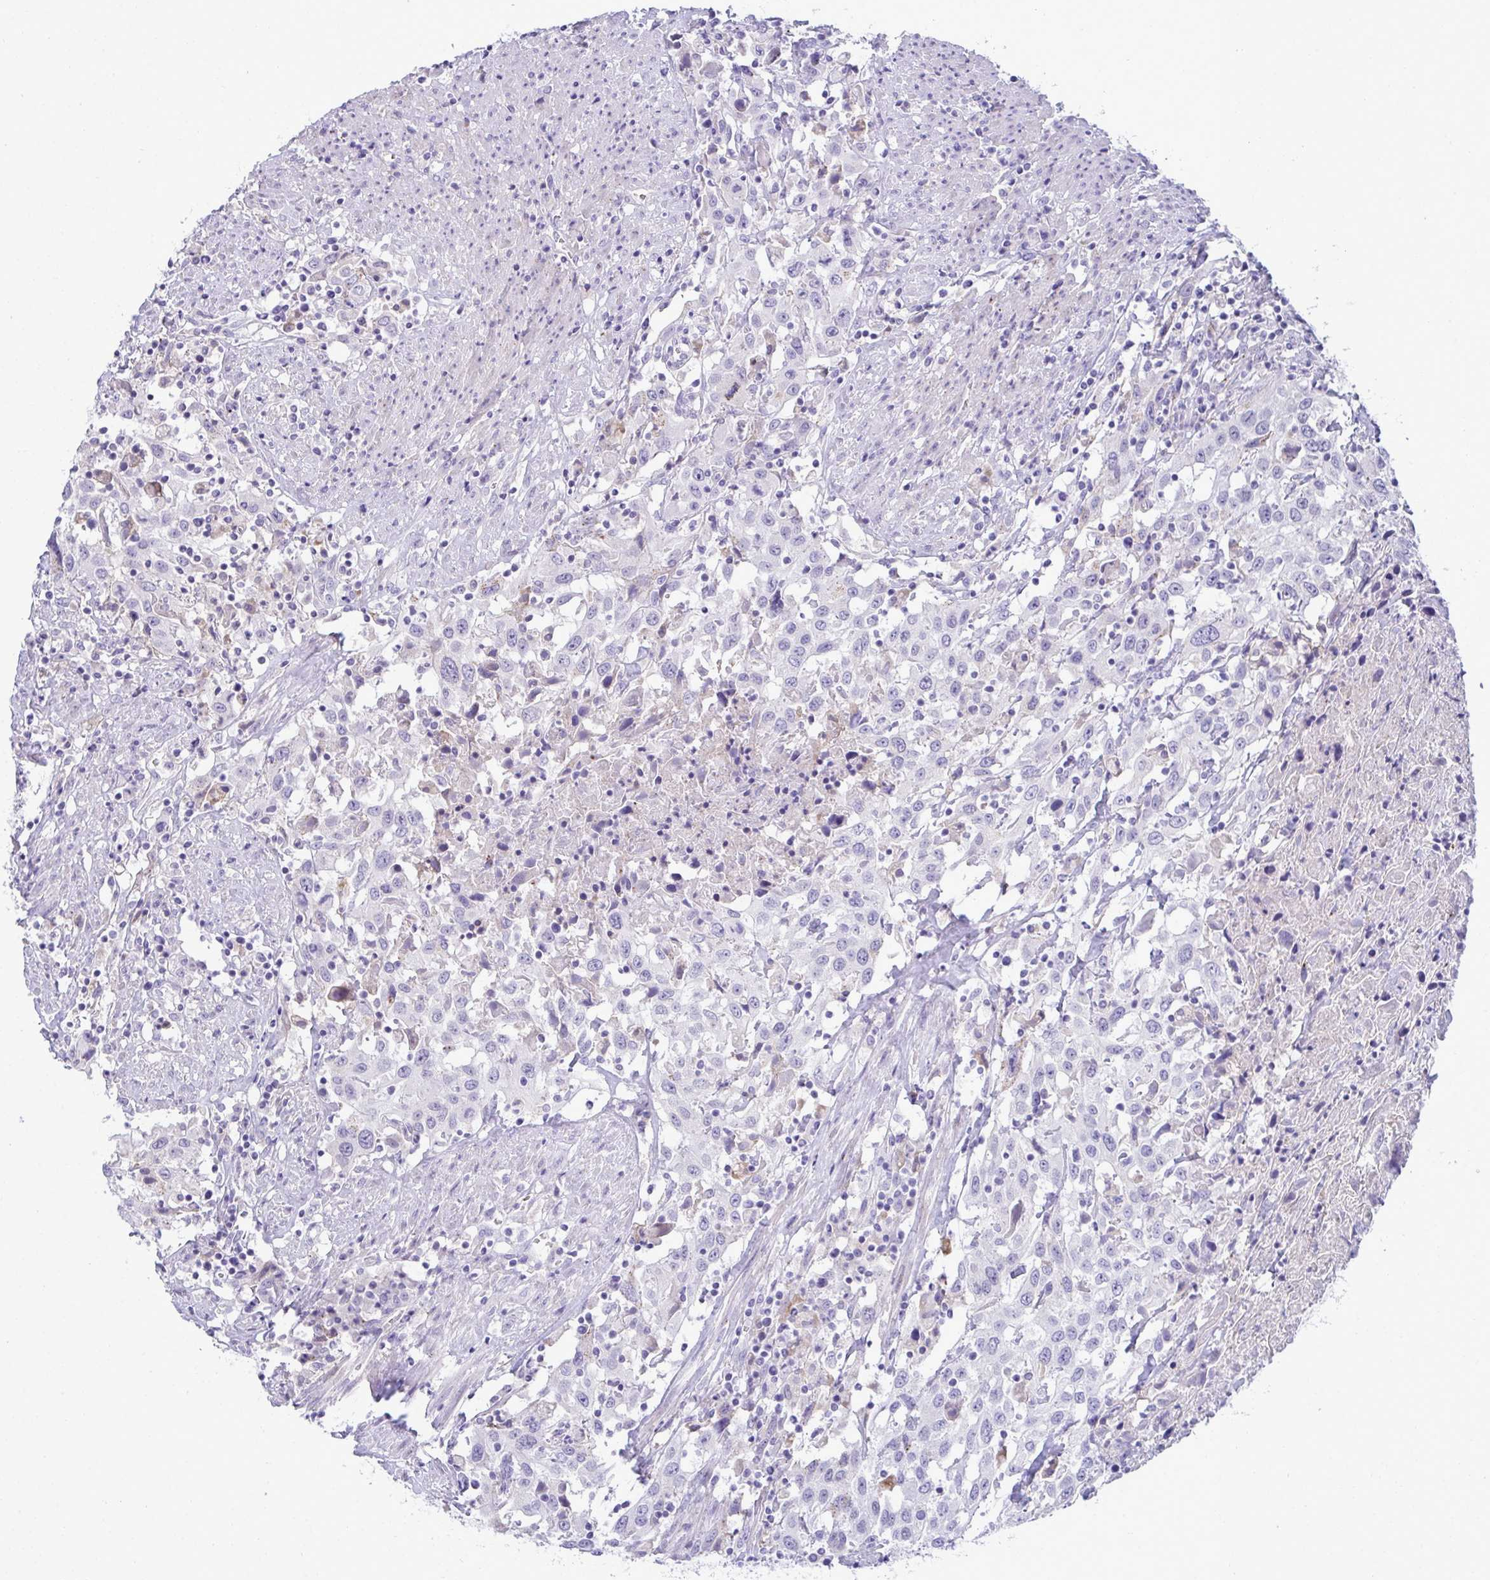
{"staining": {"intensity": "negative", "quantity": "none", "location": "none"}, "tissue": "urothelial cancer", "cell_type": "Tumor cells", "image_type": "cancer", "snomed": [{"axis": "morphology", "description": "Urothelial carcinoma, High grade"}, {"axis": "topography", "description": "Urinary bladder"}], "caption": "Immunohistochemical staining of urothelial cancer displays no significant expression in tumor cells.", "gene": "RGPD5", "patient": {"sex": "male", "age": 61}}